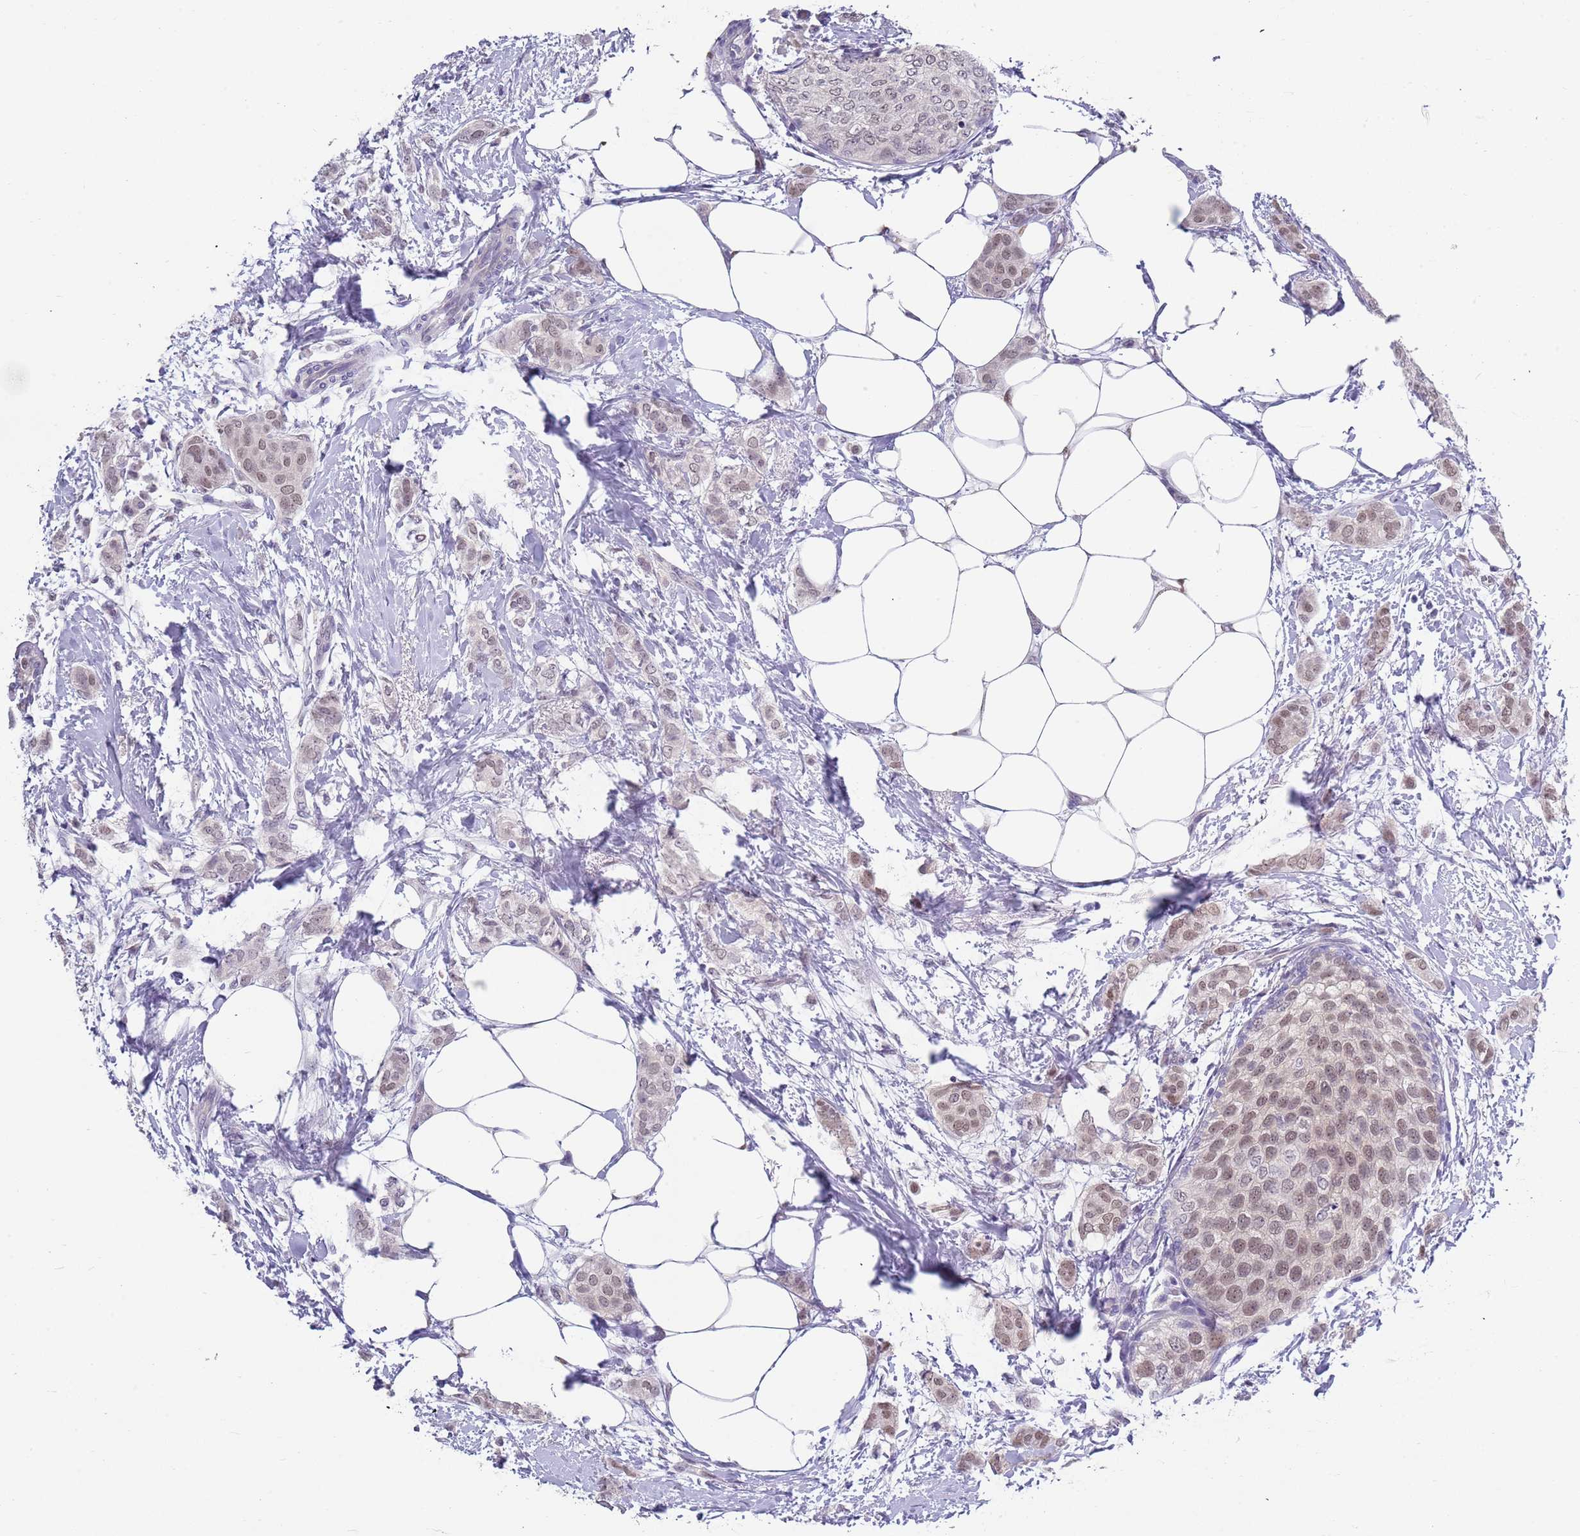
{"staining": {"intensity": "moderate", "quantity": ">75%", "location": "nuclear"}, "tissue": "breast cancer", "cell_type": "Tumor cells", "image_type": "cancer", "snomed": [{"axis": "morphology", "description": "Duct carcinoma"}, {"axis": "topography", "description": "Breast"}], "caption": "Immunohistochemistry staining of breast invasive ductal carcinoma, which exhibits medium levels of moderate nuclear staining in about >75% of tumor cells indicating moderate nuclear protein expression. The staining was performed using DAB (brown) for protein detection and nuclei were counterstained in hematoxylin (blue).", "gene": "SEPHS2", "patient": {"sex": "female", "age": 72}}